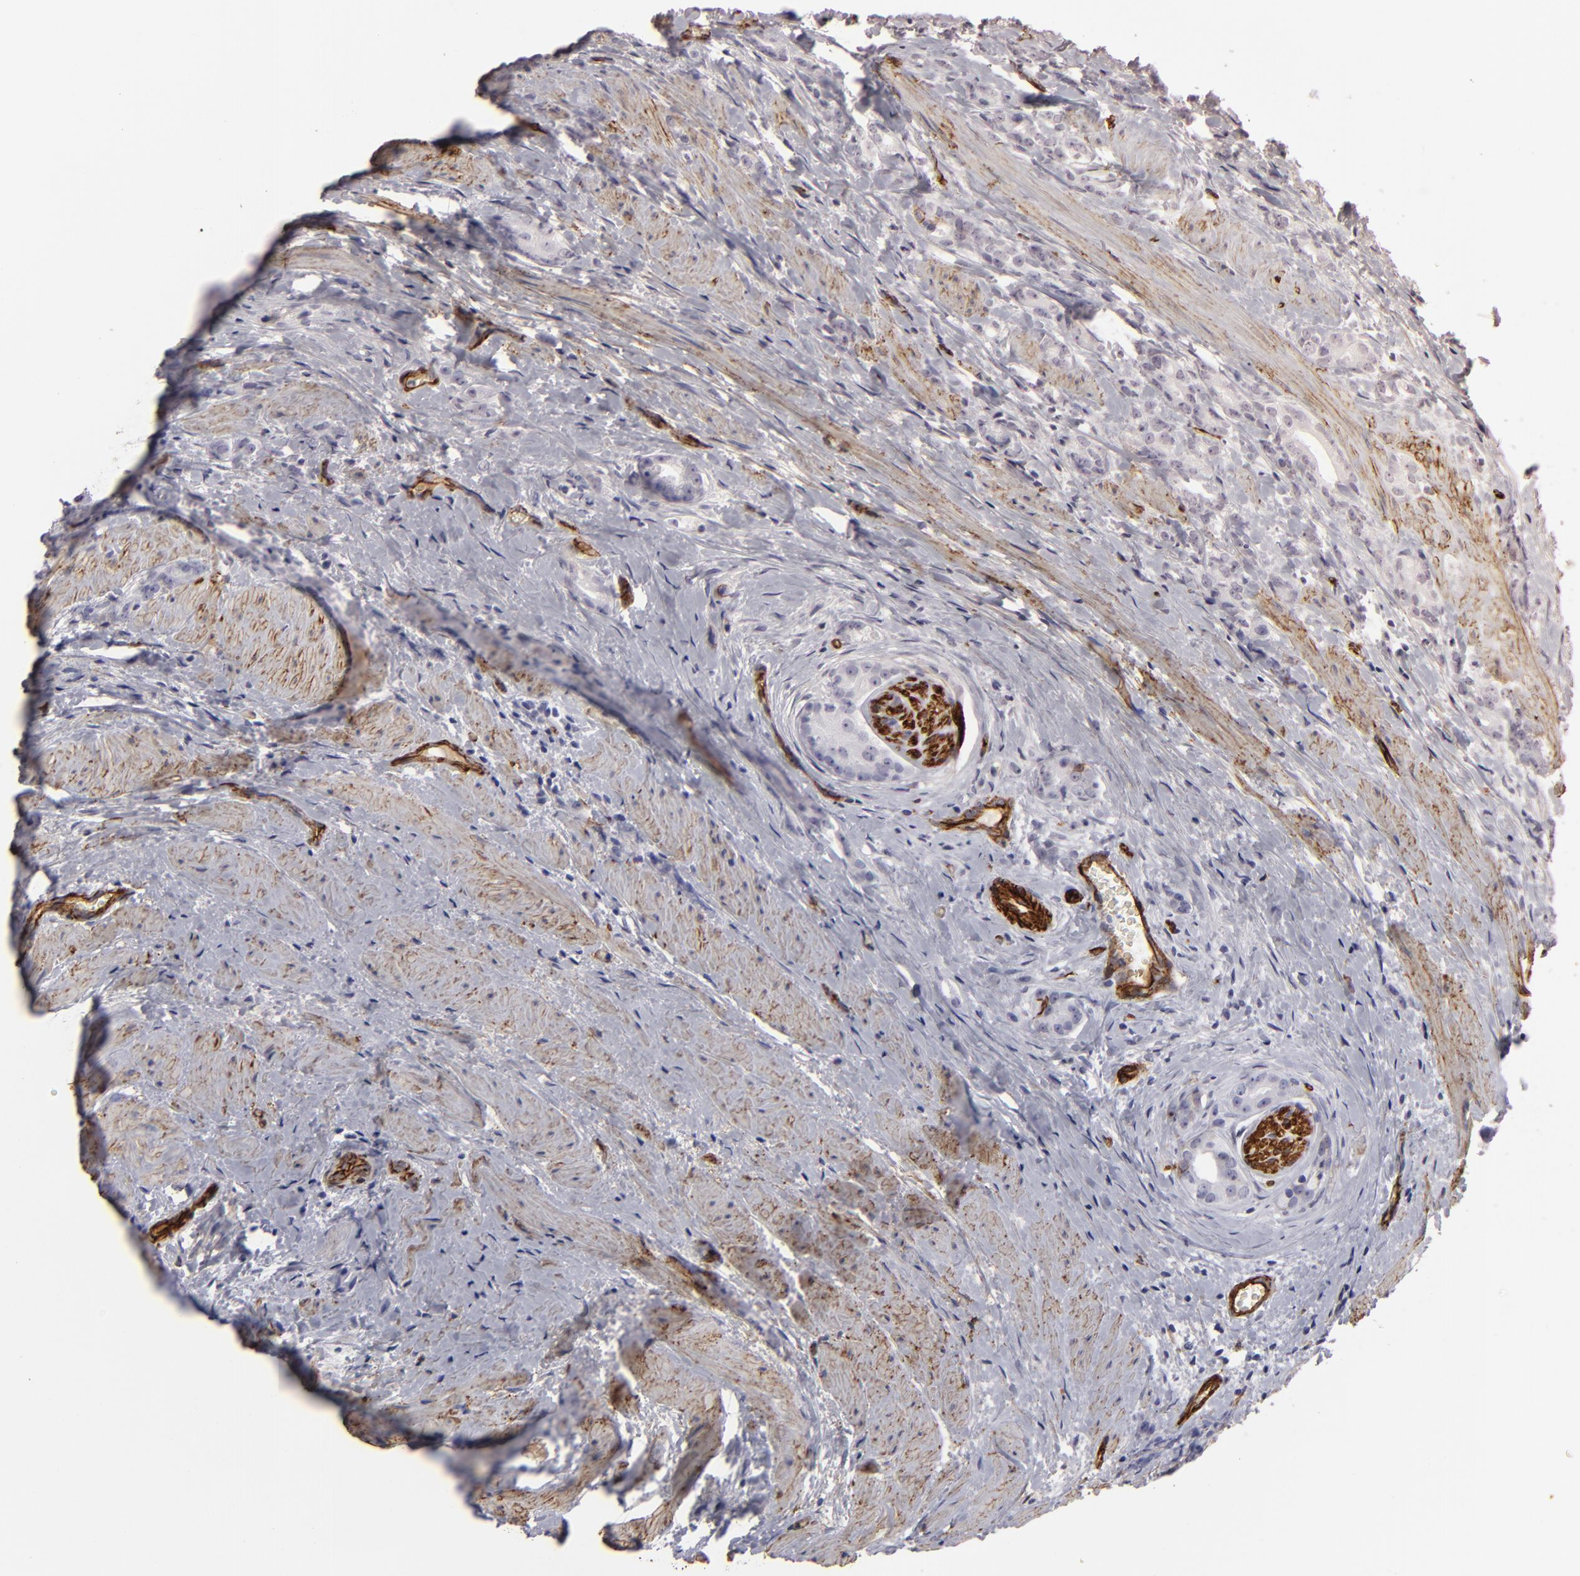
{"staining": {"intensity": "negative", "quantity": "none", "location": "none"}, "tissue": "prostate cancer", "cell_type": "Tumor cells", "image_type": "cancer", "snomed": [{"axis": "morphology", "description": "Adenocarcinoma, Medium grade"}, {"axis": "topography", "description": "Prostate"}], "caption": "Immunohistochemistry (IHC) of prostate adenocarcinoma (medium-grade) displays no positivity in tumor cells. (Immunohistochemistry, brightfield microscopy, high magnification).", "gene": "MCAM", "patient": {"sex": "male", "age": 59}}